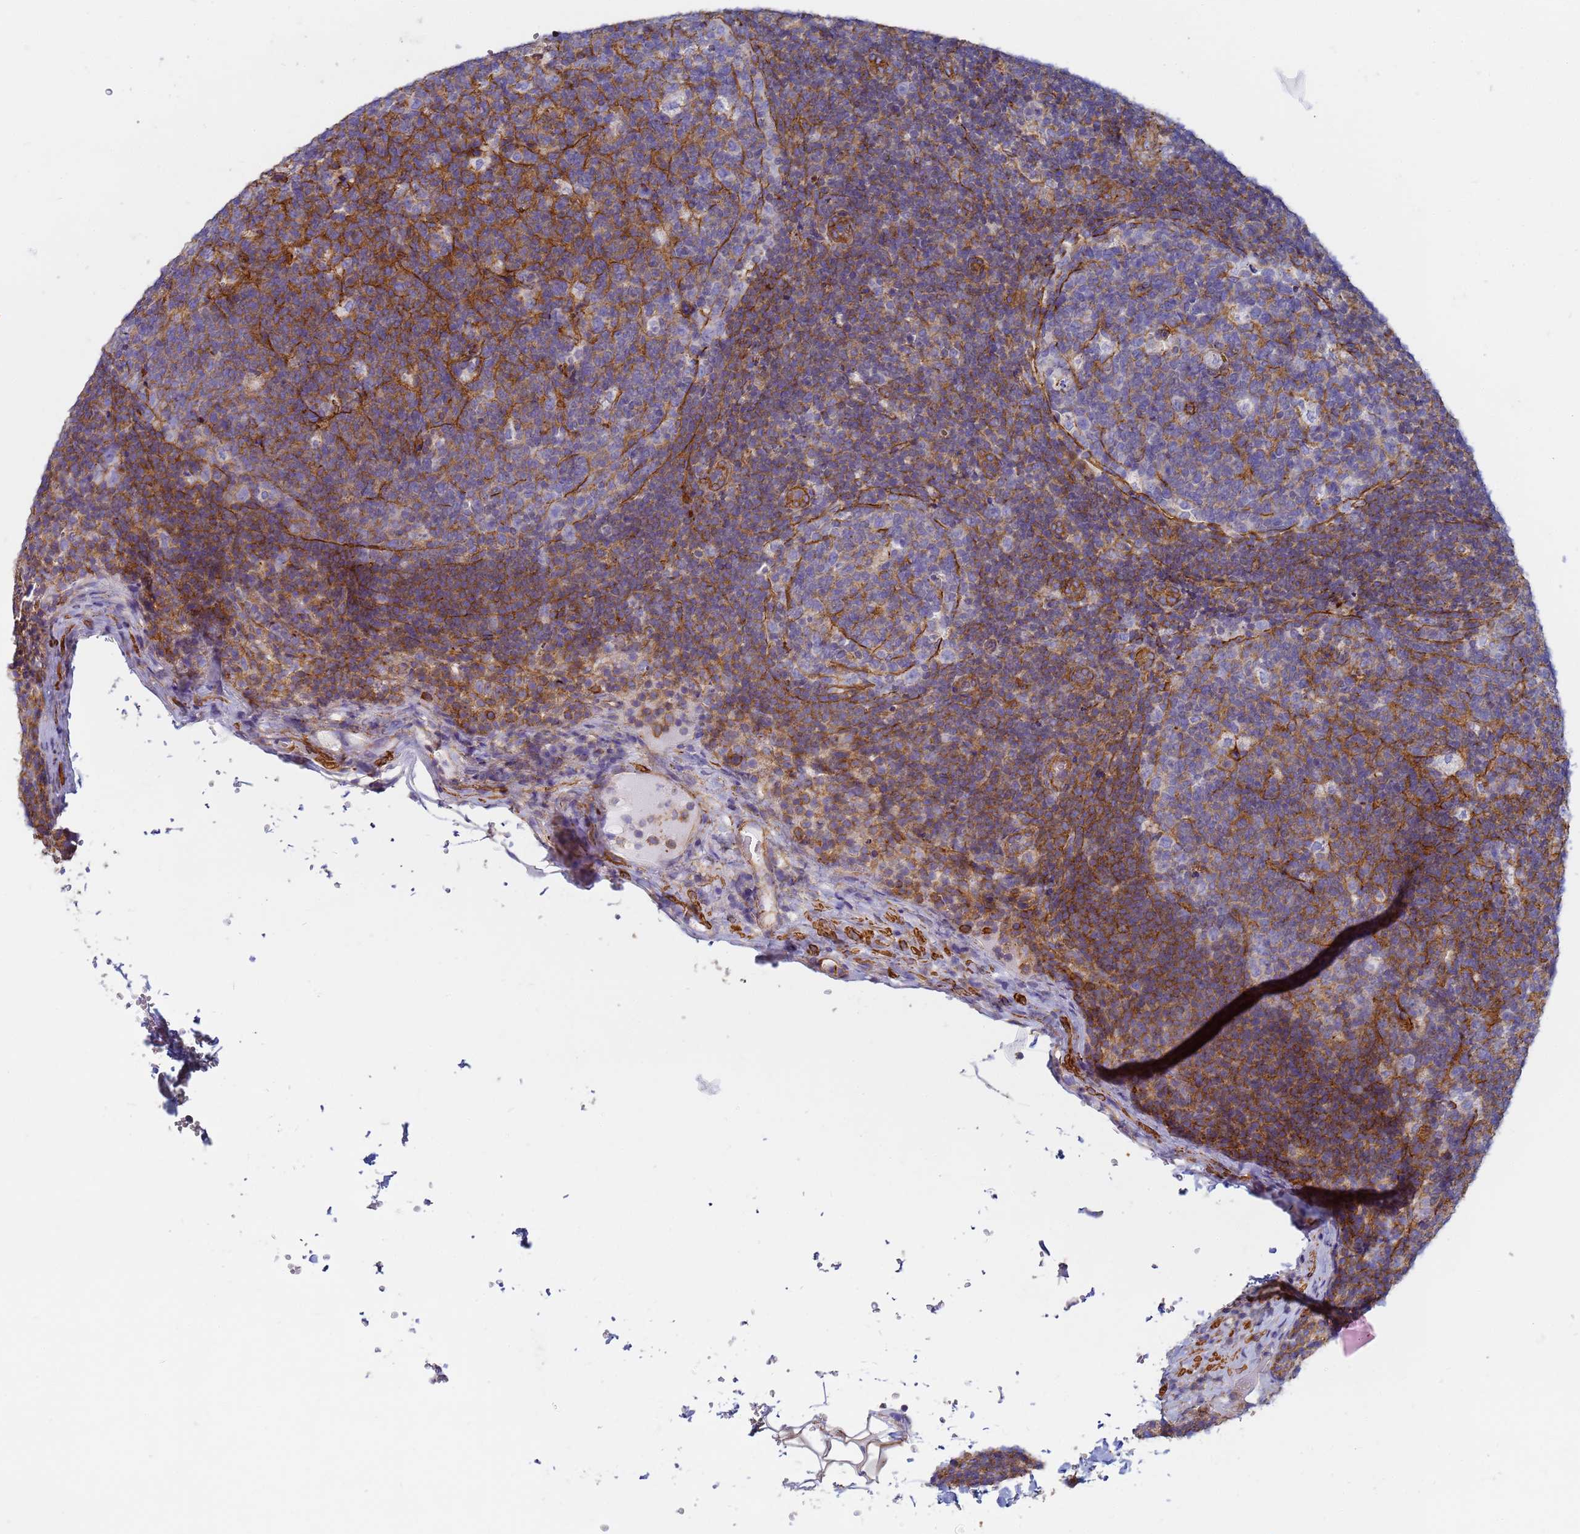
{"staining": {"intensity": "moderate", "quantity": "25%-75%", "location": "cytoplasmic/membranous"}, "tissue": "lymph node", "cell_type": "Germinal center cells", "image_type": "normal", "snomed": [{"axis": "morphology", "description": "Normal tissue, NOS"}, {"axis": "topography", "description": "Lymph node"}], "caption": "Lymph node stained with a brown dye reveals moderate cytoplasmic/membranous positive positivity in about 25%-75% of germinal center cells.", "gene": "TPM1", "patient": {"sex": "female", "age": 31}}